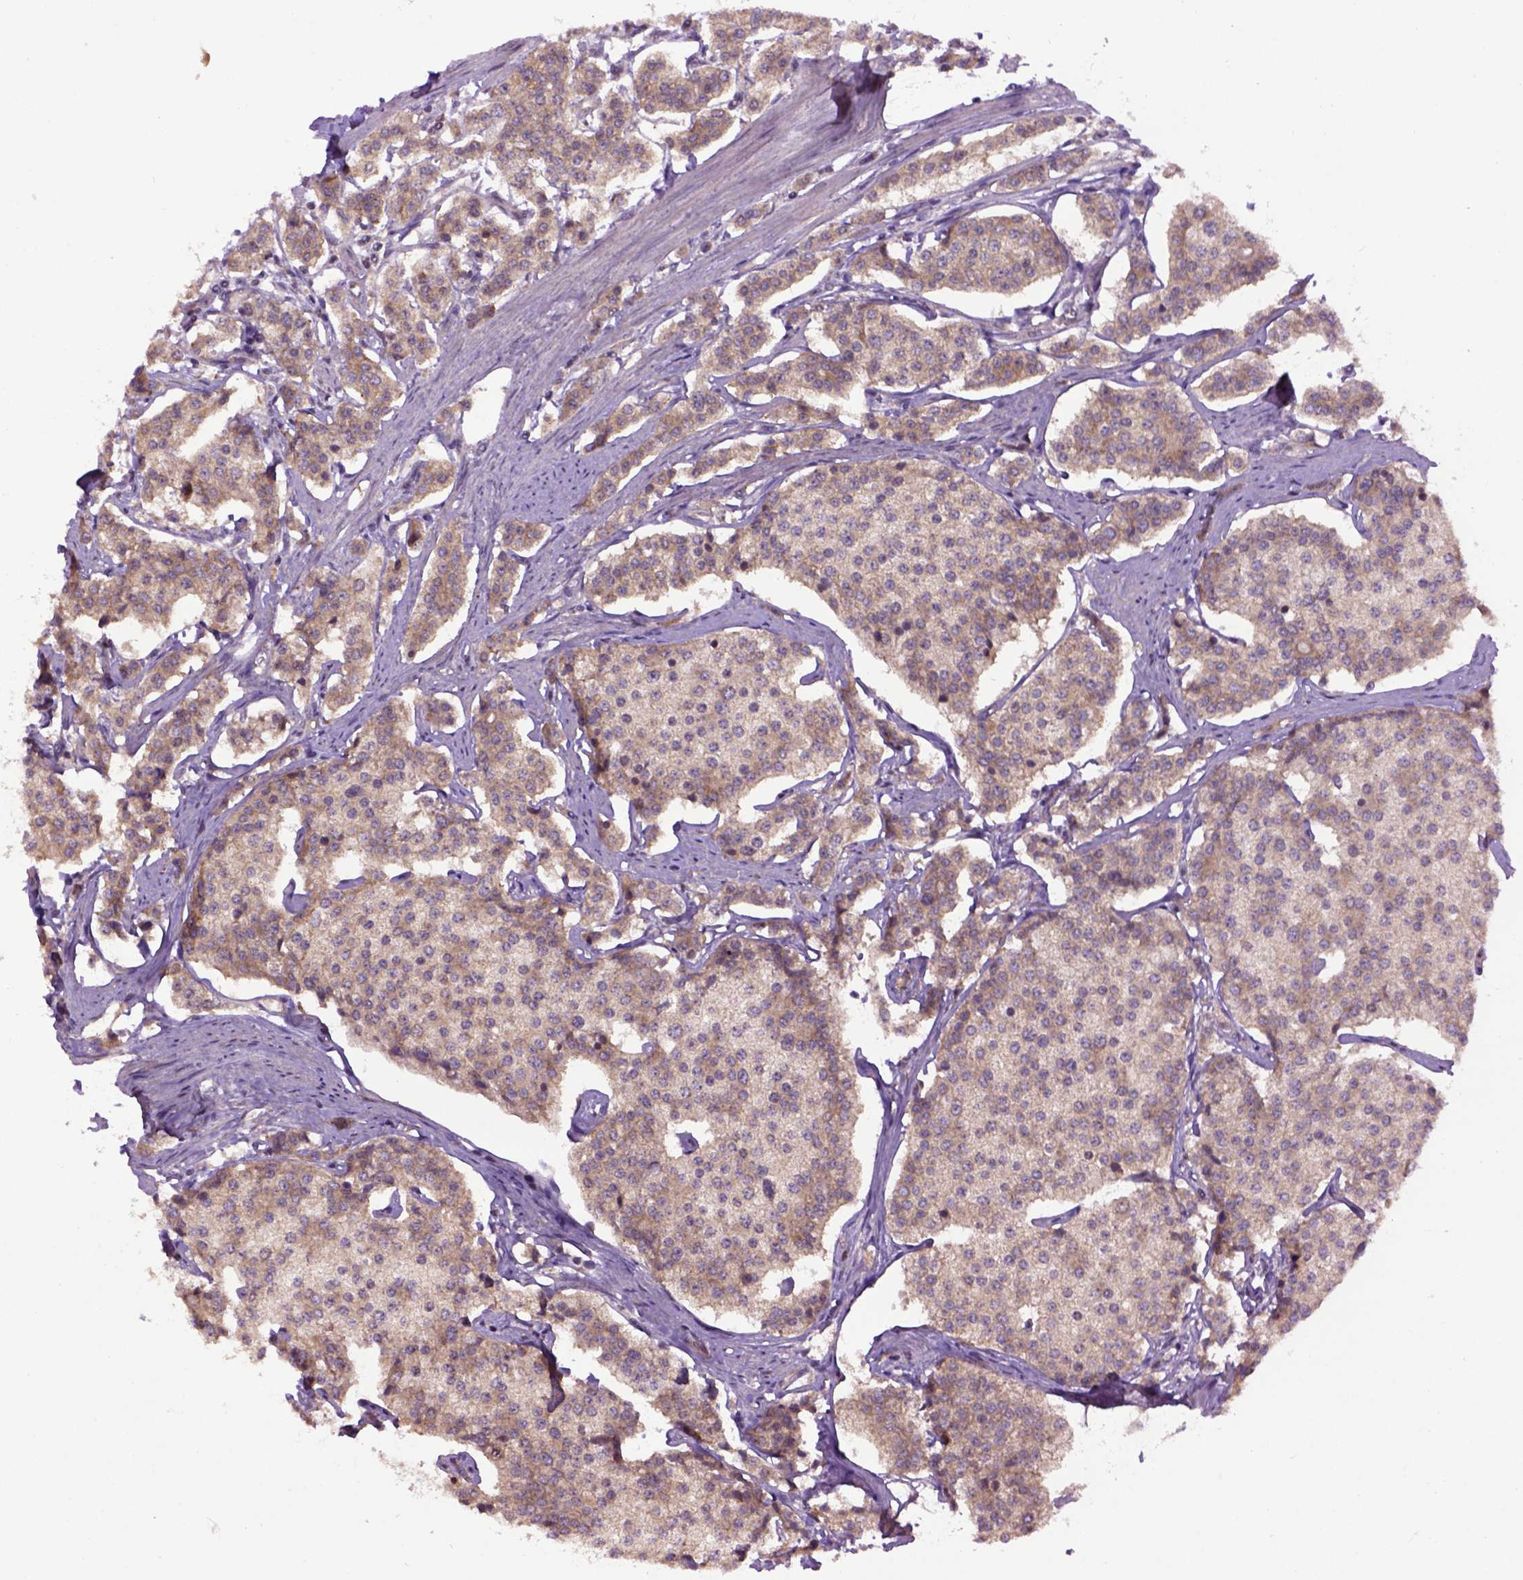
{"staining": {"intensity": "moderate", "quantity": ">75%", "location": "cytoplasmic/membranous"}, "tissue": "carcinoid", "cell_type": "Tumor cells", "image_type": "cancer", "snomed": [{"axis": "morphology", "description": "Carcinoid, malignant, NOS"}, {"axis": "topography", "description": "Small intestine"}], "caption": "Immunohistochemistry image of neoplastic tissue: human malignant carcinoid stained using immunohistochemistry exhibits medium levels of moderate protein expression localized specifically in the cytoplasmic/membranous of tumor cells, appearing as a cytoplasmic/membranous brown color.", "gene": "WDR48", "patient": {"sex": "female", "age": 65}}